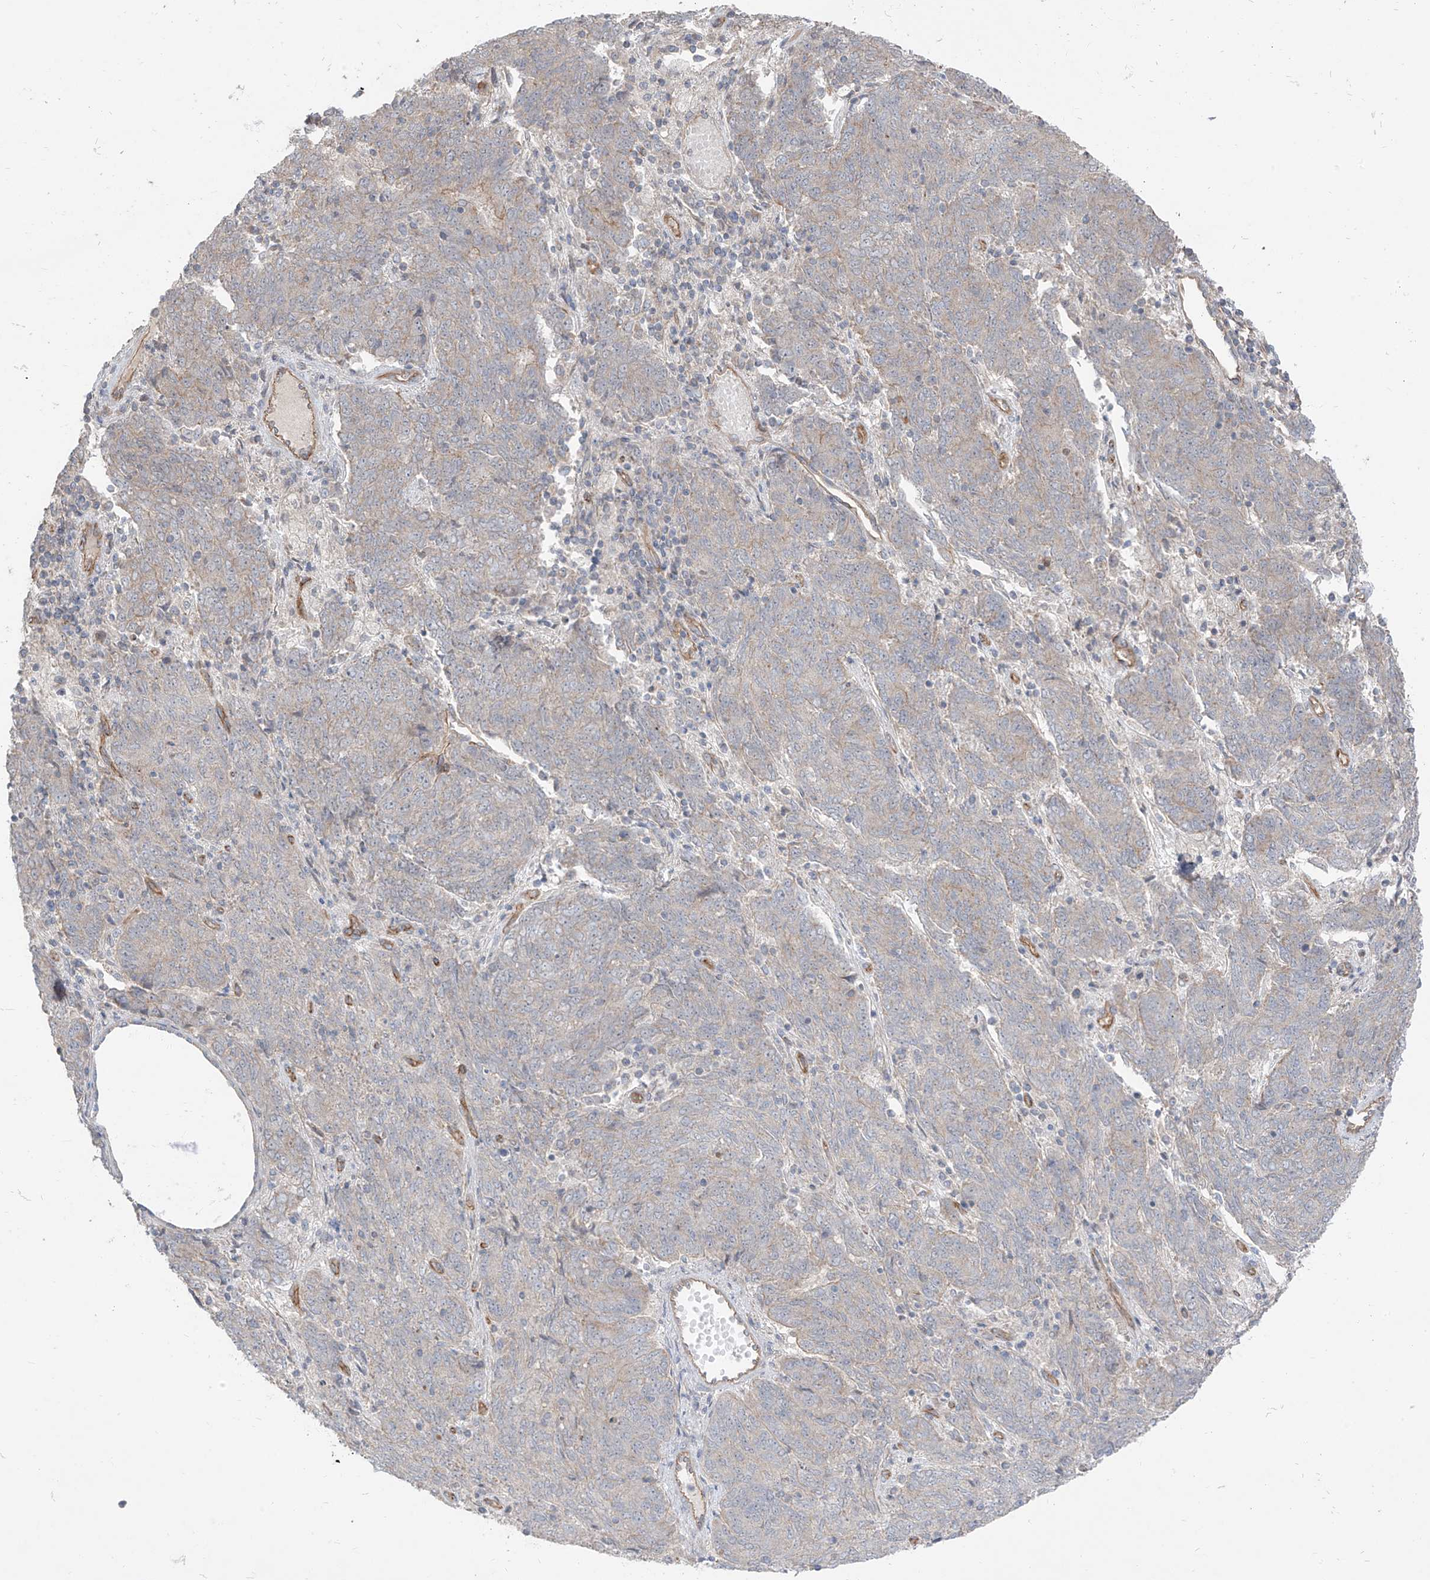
{"staining": {"intensity": "negative", "quantity": "none", "location": "none"}, "tissue": "endometrial cancer", "cell_type": "Tumor cells", "image_type": "cancer", "snomed": [{"axis": "morphology", "description": "Adenocarcinoma, NOS"}, {"axis": "topography", "description": "Endometrium"}], "caption": "High power microscopy micrograph of an IHC image of adenocarcinoma (endometrial), revealing no significant staining in tumor cells.", "gene": "EPHX4", "patient": {"sex": "female", "age": 80}}